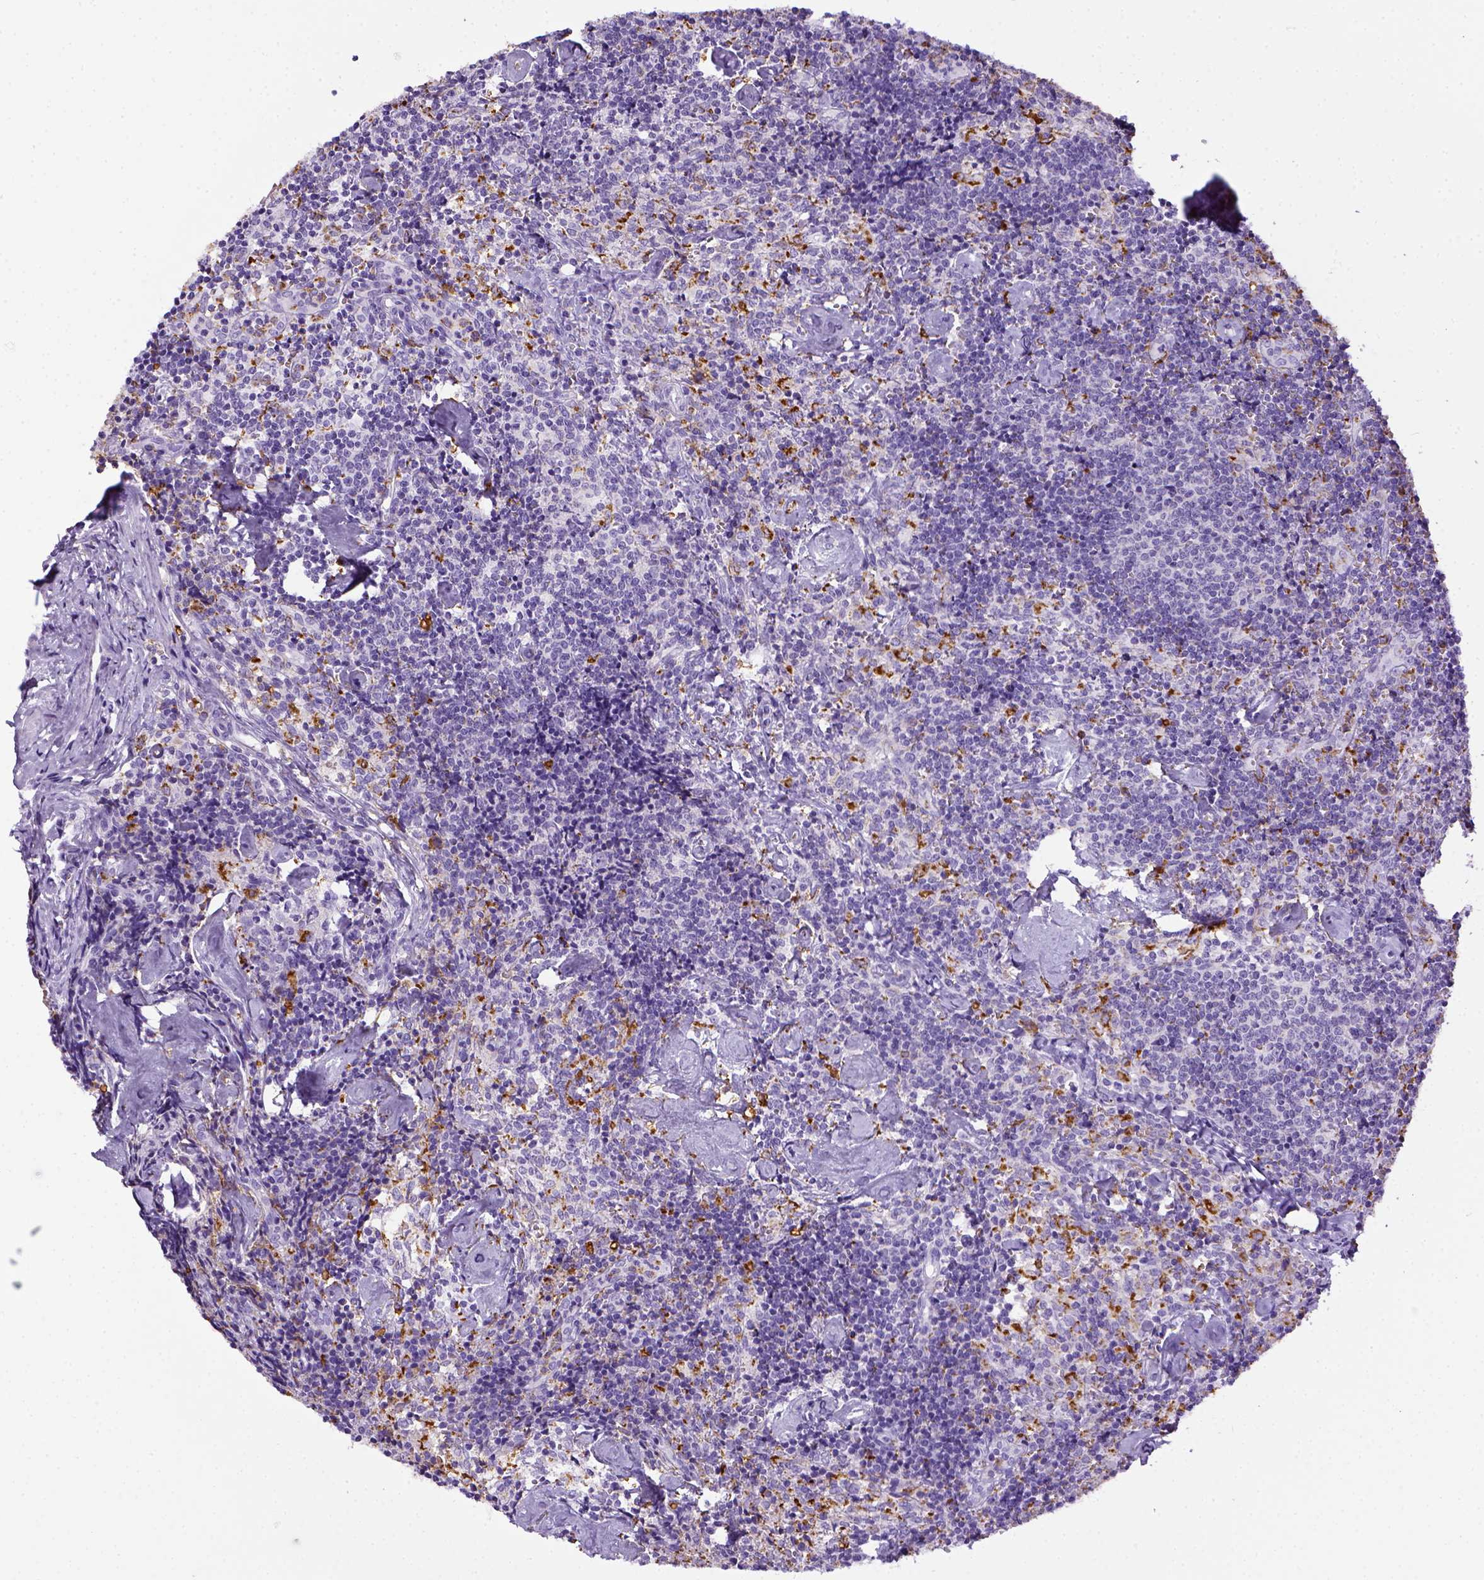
{"staining": {"intensity": "strong", "quantity": "<25%", "location": "cytoplasmic/membranous"}, "tissue": "lymph node", "cell_type": "Germinal center cells", "image_type": "normal", "snomed": [{"axis": "morphology", "description": "Normal tissue, NOS"}, {"axis": "topography", "description": "Lymph node"}], "caption": "A high-resolution histopathology image shows immunohistochemistry staining of benign lymph node, which displays strong cytoplasmic/membranous positivity in about <25% of germinal center cells.", "gene": "CD68", "patient": {"sex": "female", "age": 50}}